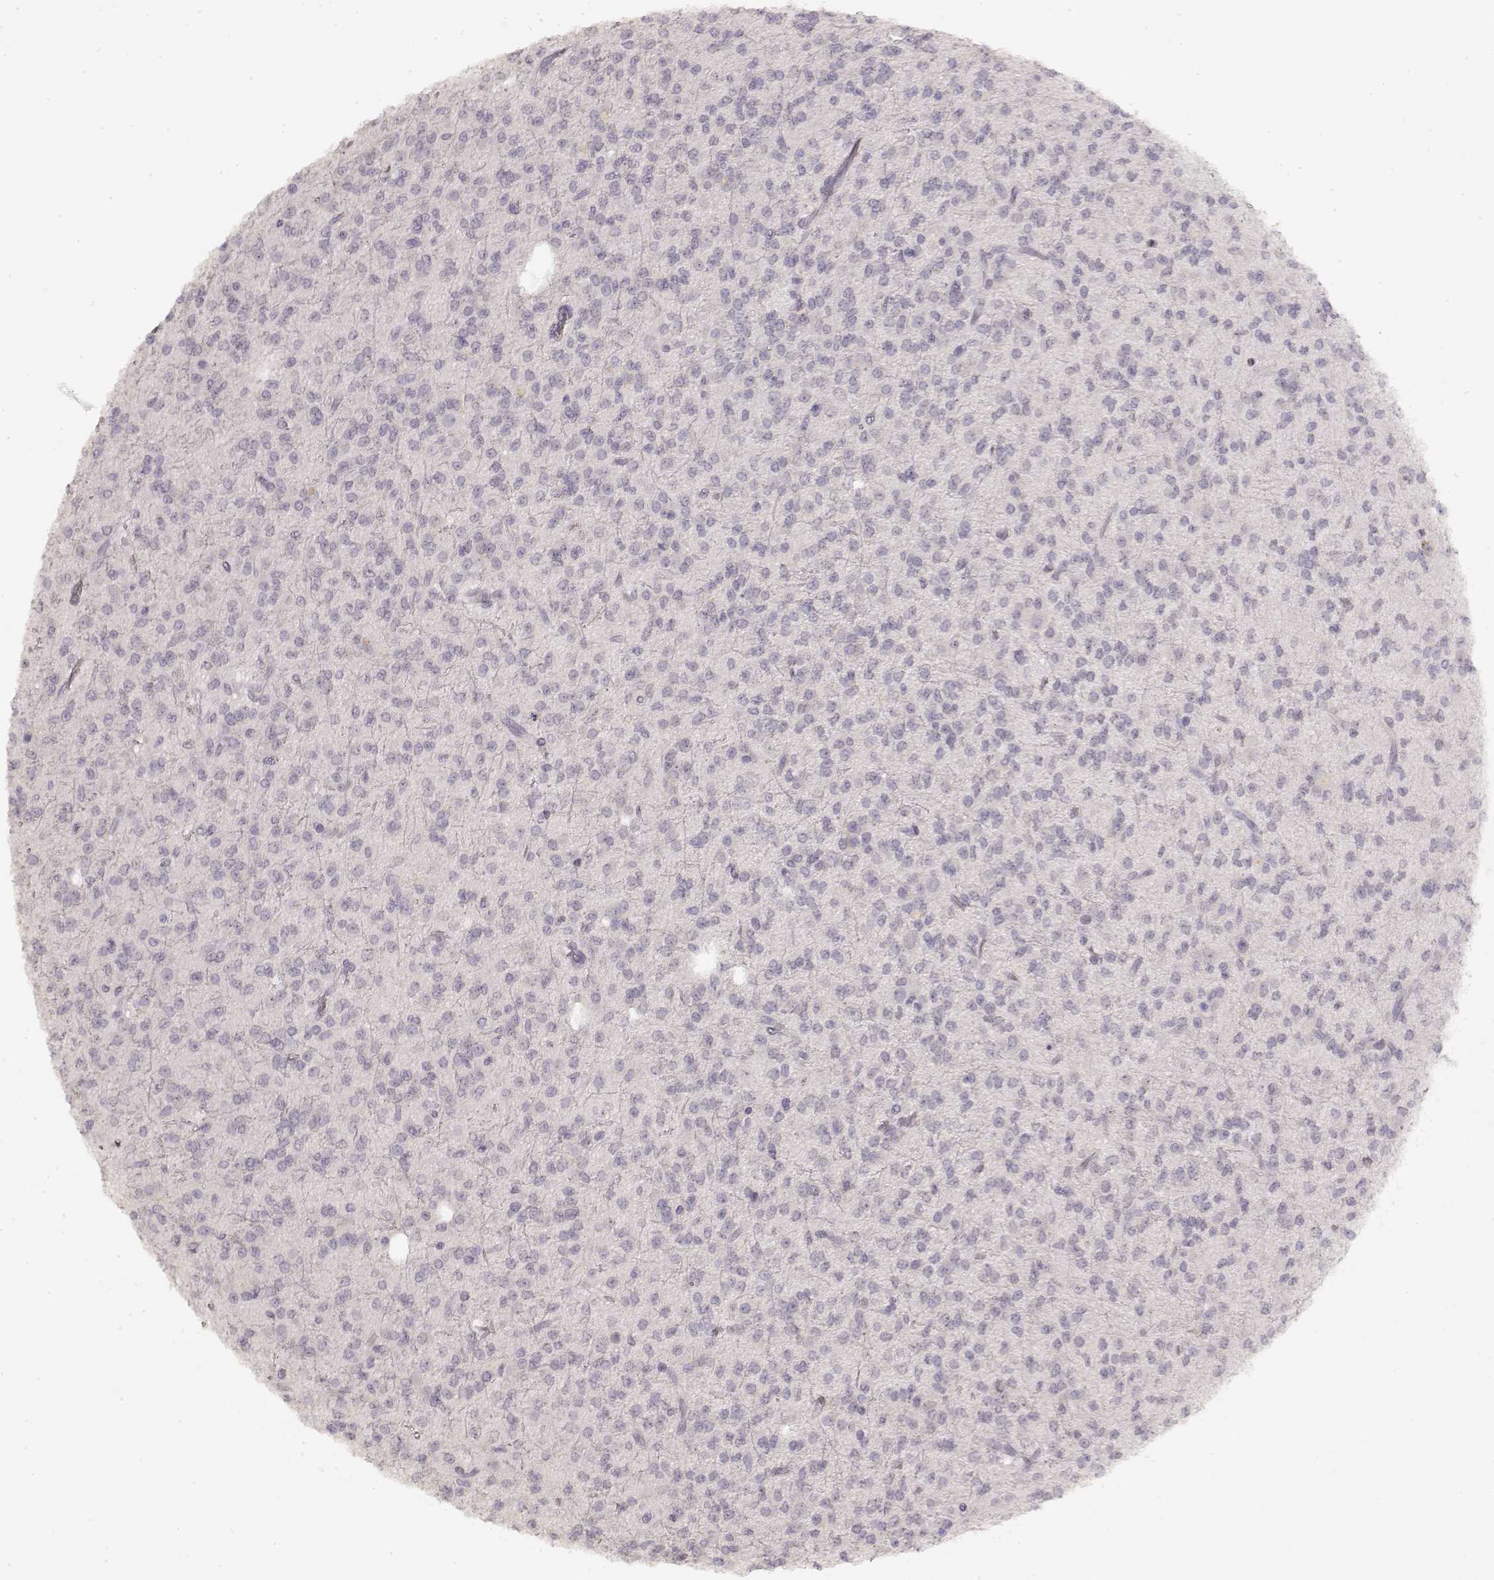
{"staining": {"intensity": "negative", "quantity": "none", "location": "none"}, "tissue": "glioma", "cell_type": "Tumor cells", "image_type": "cancer", "snomed": [{"axis": "morphology", "description": "Glioma, malignant, Low grade"}, {"axis": "topography", "description": "Brain"}], "caption": "An image of human glioma is negative for staining in tumor cells. (Stains: DAB (3,3'-diaminobenzidine) immunohistochemistry with hematoxylin counter stain, Microscopy: brightfield microscopy at high magnification).", "gene": "LAMC2", "patient": {"sex": "male", "age": 27}}